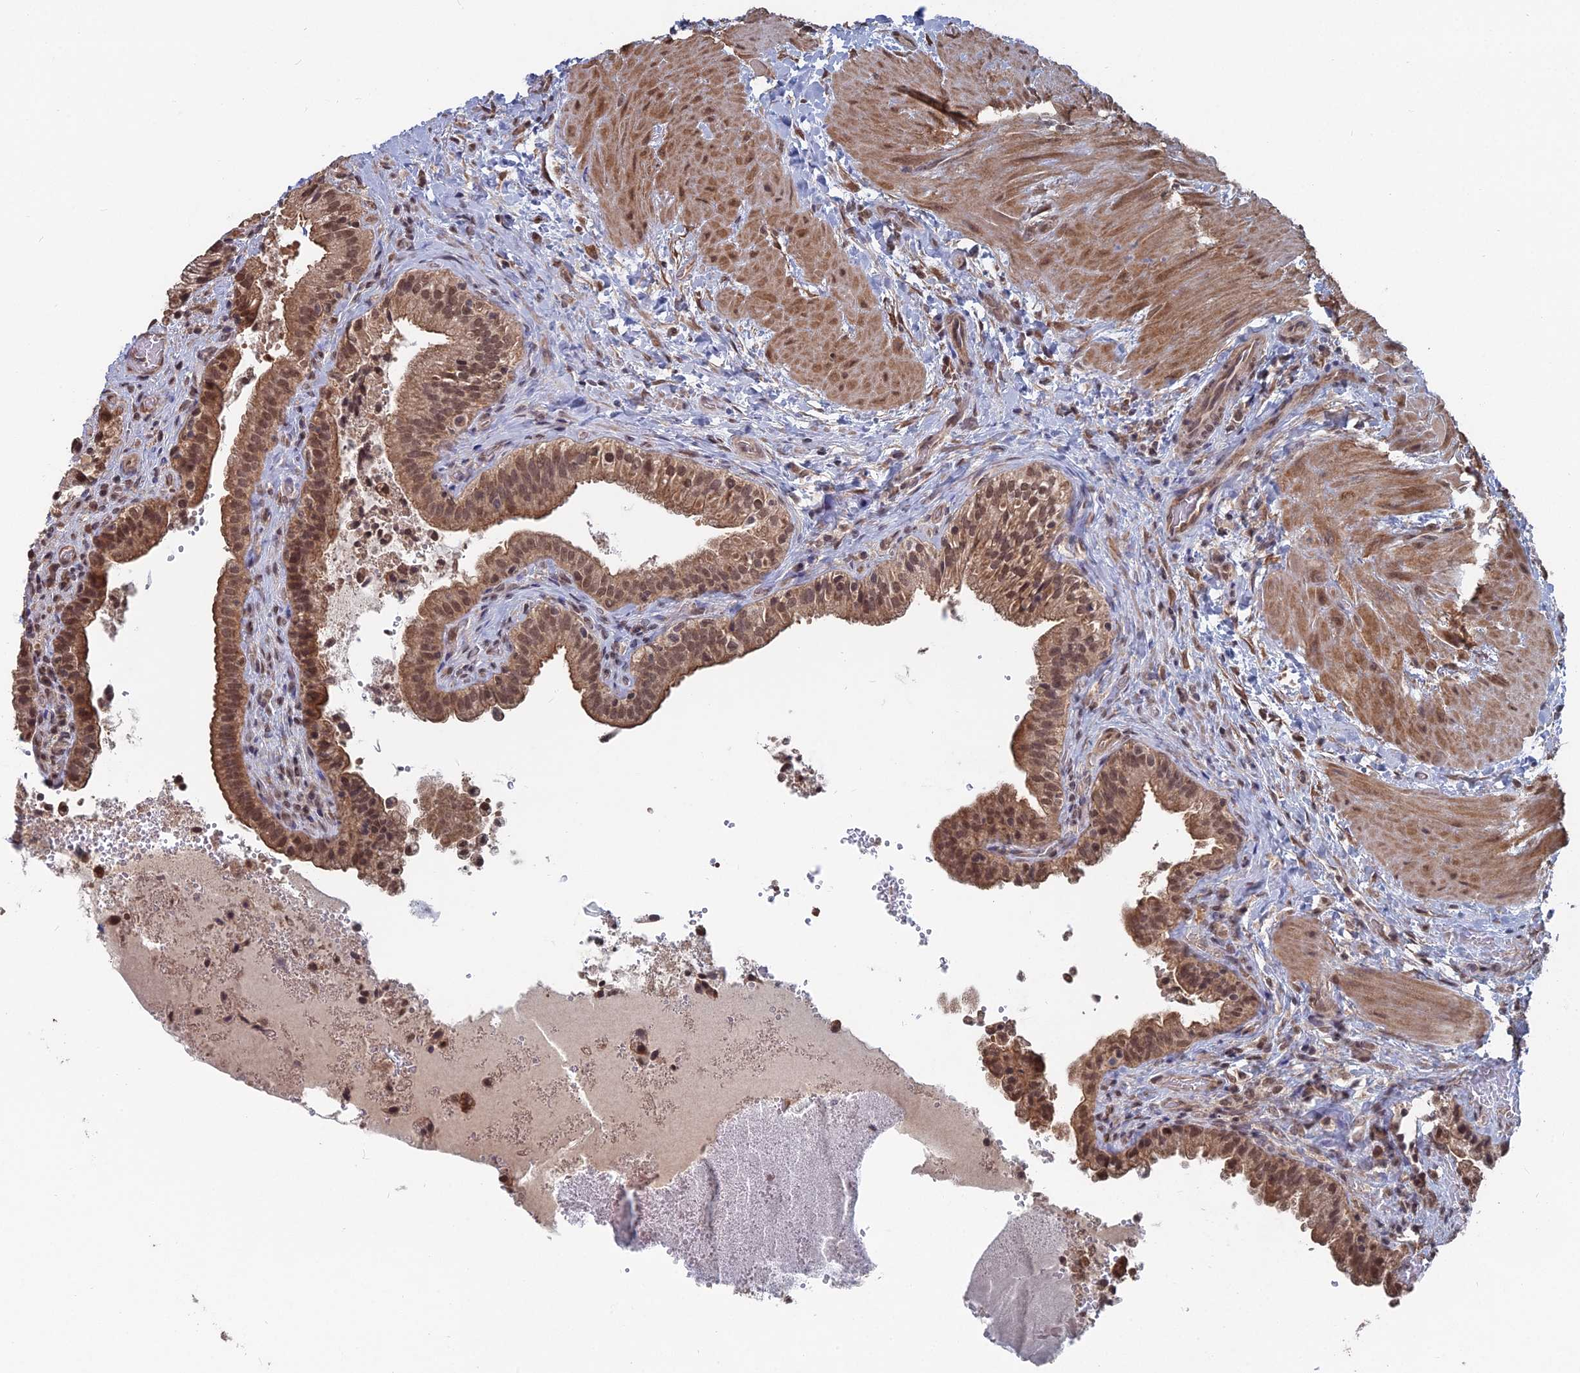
{"staining": {"intensity": "strong", "quantity": ">75%", "location": "cytoplasmic/membranous,nuclear"}, "tissue": "gallbladder", "cell_type": "Glandular cells", "image_type": "normal", "snomed": [{"axis": "morphology", "description": "Normal tissue, NOS"}, {"axis": "topography", "description": "Gallbladder"}], "caption": "The immunohistochemical stain highlights strong cytoplasmic/membranous,nuclear positivity in glandular cells of benign gallbladder. (IHC, brightfield microscopy, high magnification).", "gene": "CCNP", "patient": {"sex": "male", "age": 24}}